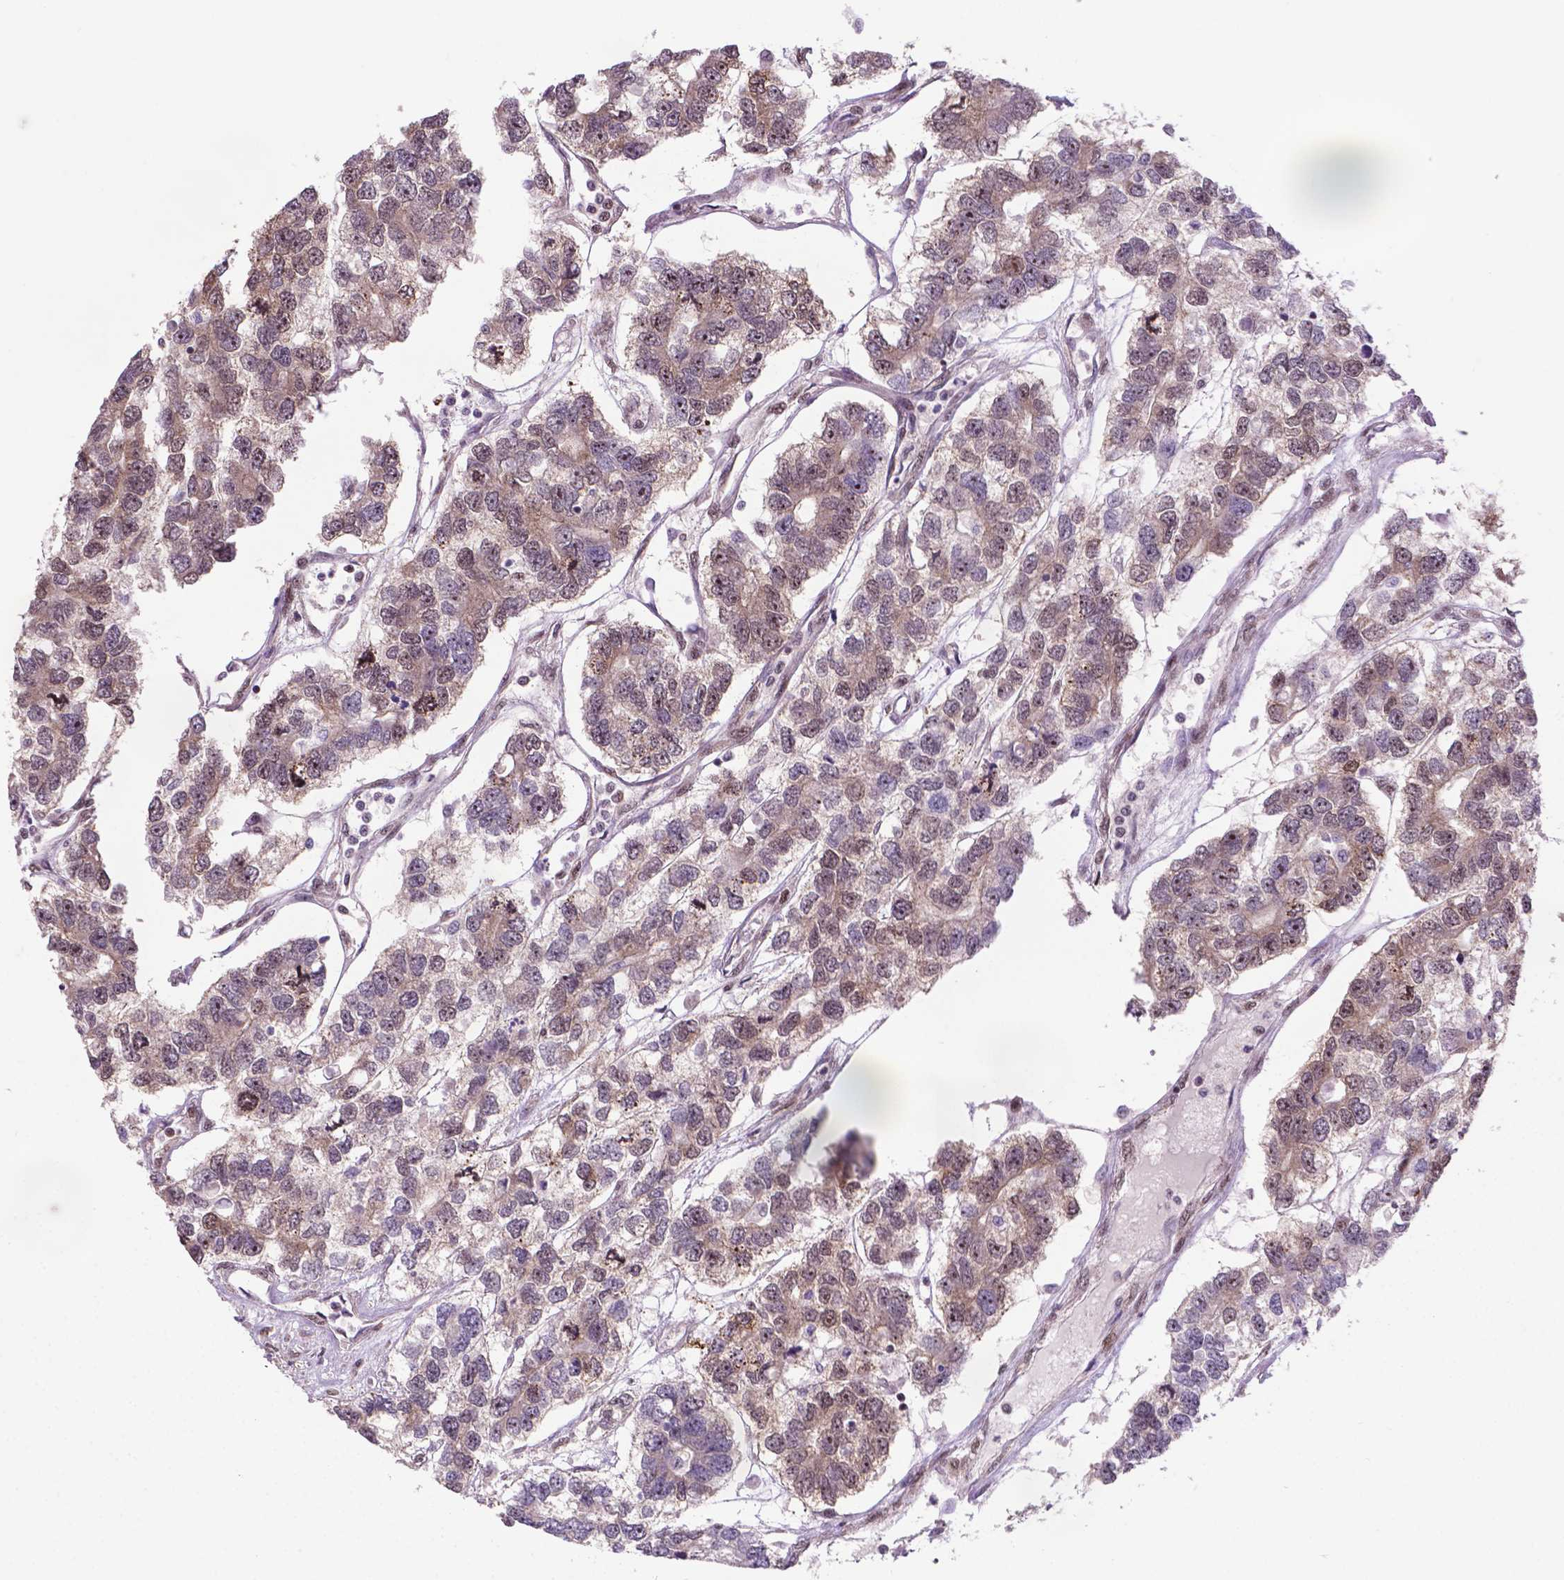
{"staining": {"intensity": "moderate", "quantity": "25%-75%", "location": "cytoplasmic/membranous,nuclear"}, "tissue": "testis cancer", "cell_type": "Tumor cells", "image_type": "cancer", "snomed": [{"axis": "morphology", "description": "Seminoma, NOS"}, {"axis": "topography", "description": "Testis"}], "caption": "A brown stain shows moderate cytoplasmic/membranous and nuclear expression of a protein in testis seminoma tumor cells.", "gene": "CSNK2A1", "patient": {"sex": "male", "age": 52}}